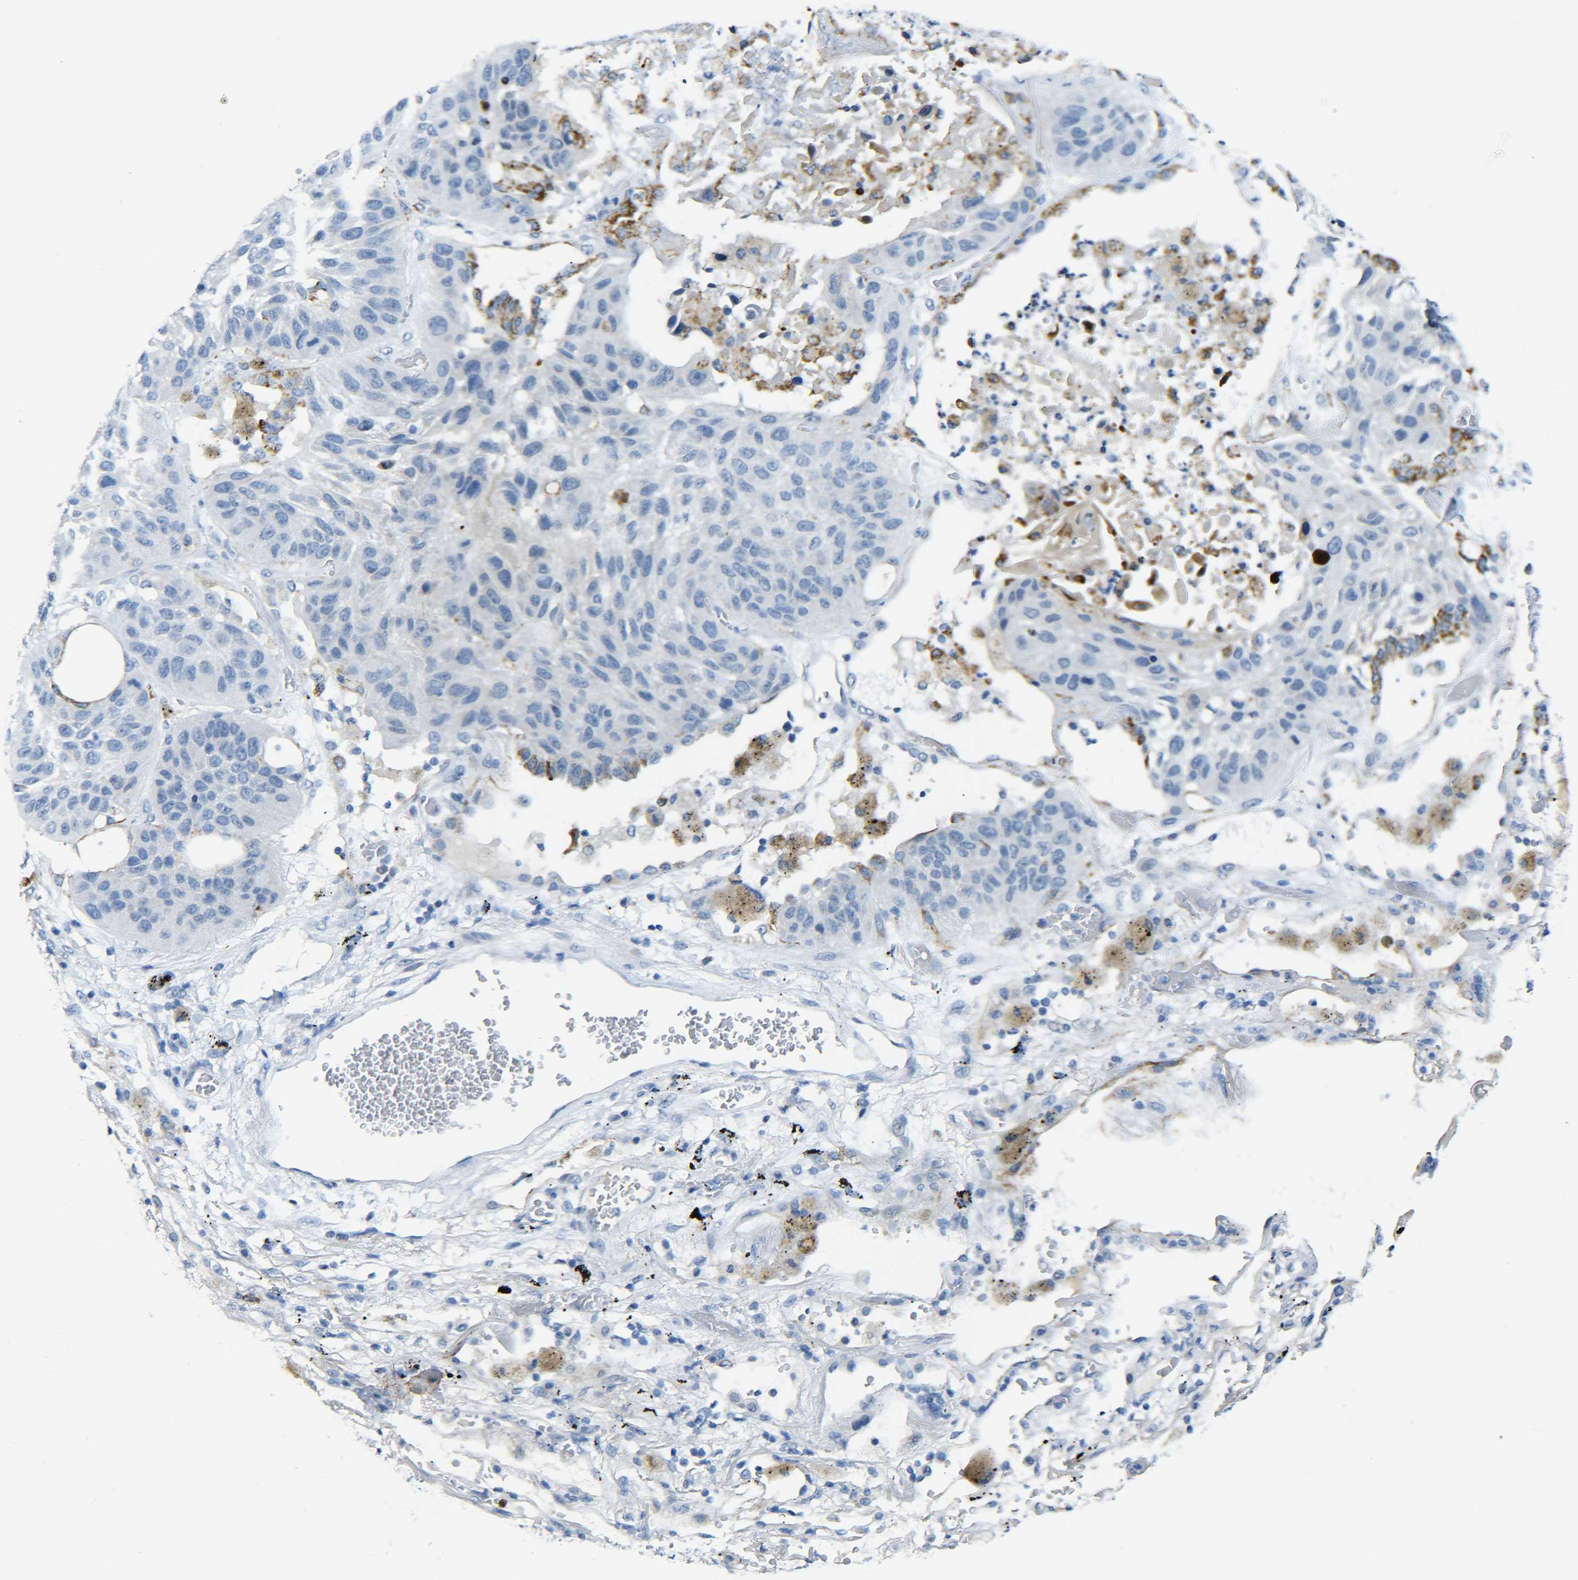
{"staining": {"intensity": "negative", "quantity": "none", "location": "none"}, "tissue": "lung cancer", "cell_type": "Tumor cells", "image_type": "cancer", "snomed": [{"axis": "morphology", "description": "Squamous cell carcinoma, NOS"}, {"axis": "topography", "description": "Lung"}], "caption": "Immunohistochemistry (IHC) micrograph of human lung cancer (squamous cell carcinoma) stained for a protein (brown), which exhibits no staining in tumor cells.", "gene": "C15orf48", "patient": {"sex": "male", "age": 57}}